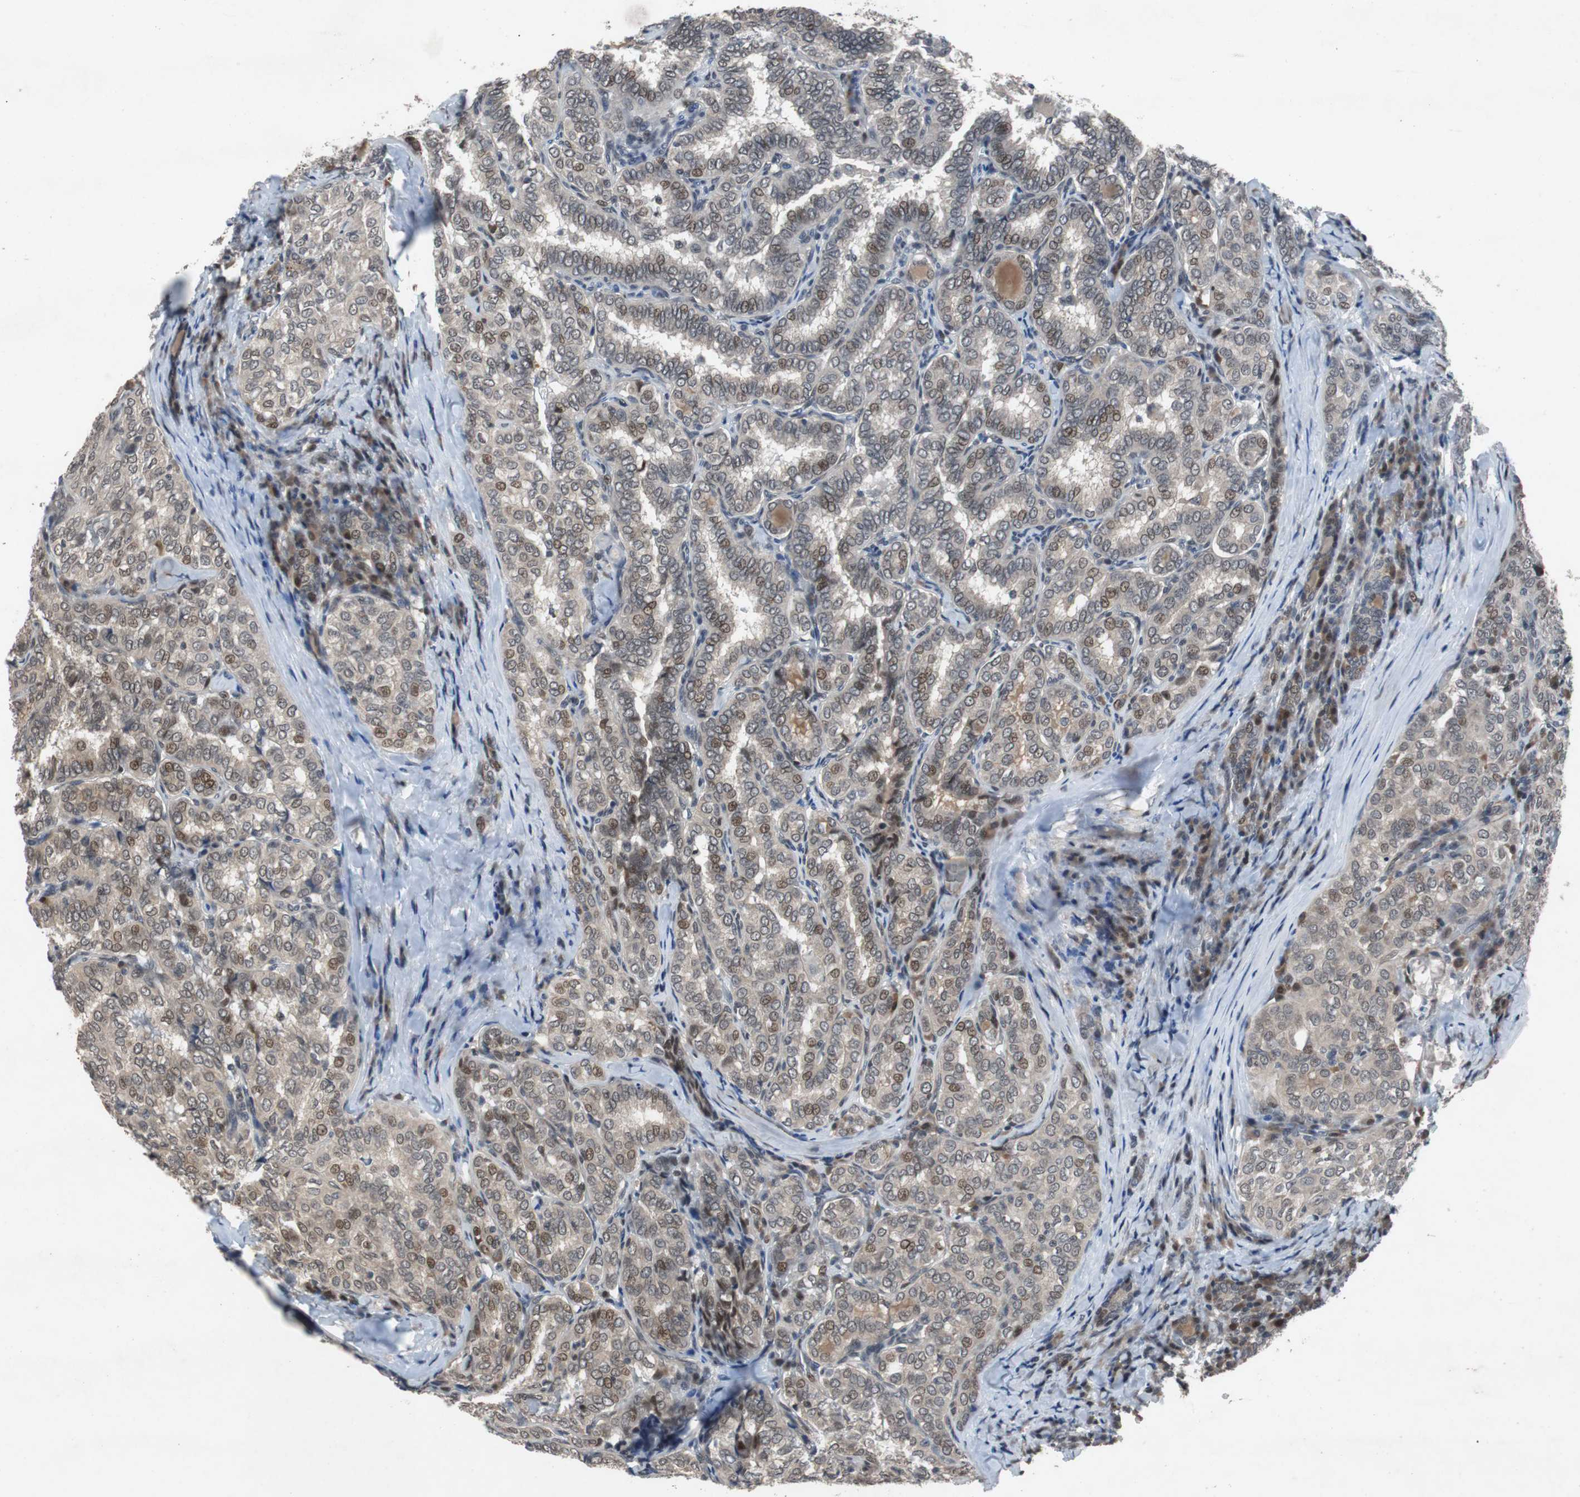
{"staining": {"intensity": "weak", "quantity": "<25%", "location": "nuclear"}, "tissue": "thyroid cancer", "cell_type": "Tumor cells", "image_type": "cancer", "snomed": [{"axis": "morphology", "description": "Normal tissue, NOS"}, {"axis": "morphology", "description": "Papillary adenocarcinoma, NOS"}, {"axis": "topography", "description": "Thyroid gland"}], "caption": "This is a histopathology image of IHC staining of thyroid cancer, which shows no expression in tumor cells. The staining is performed using DAB brown chromogen with nuclei counter-stained in using hematoxylin.", "gene": "TP63", "patient": {"sex": "female", "age": 30}}